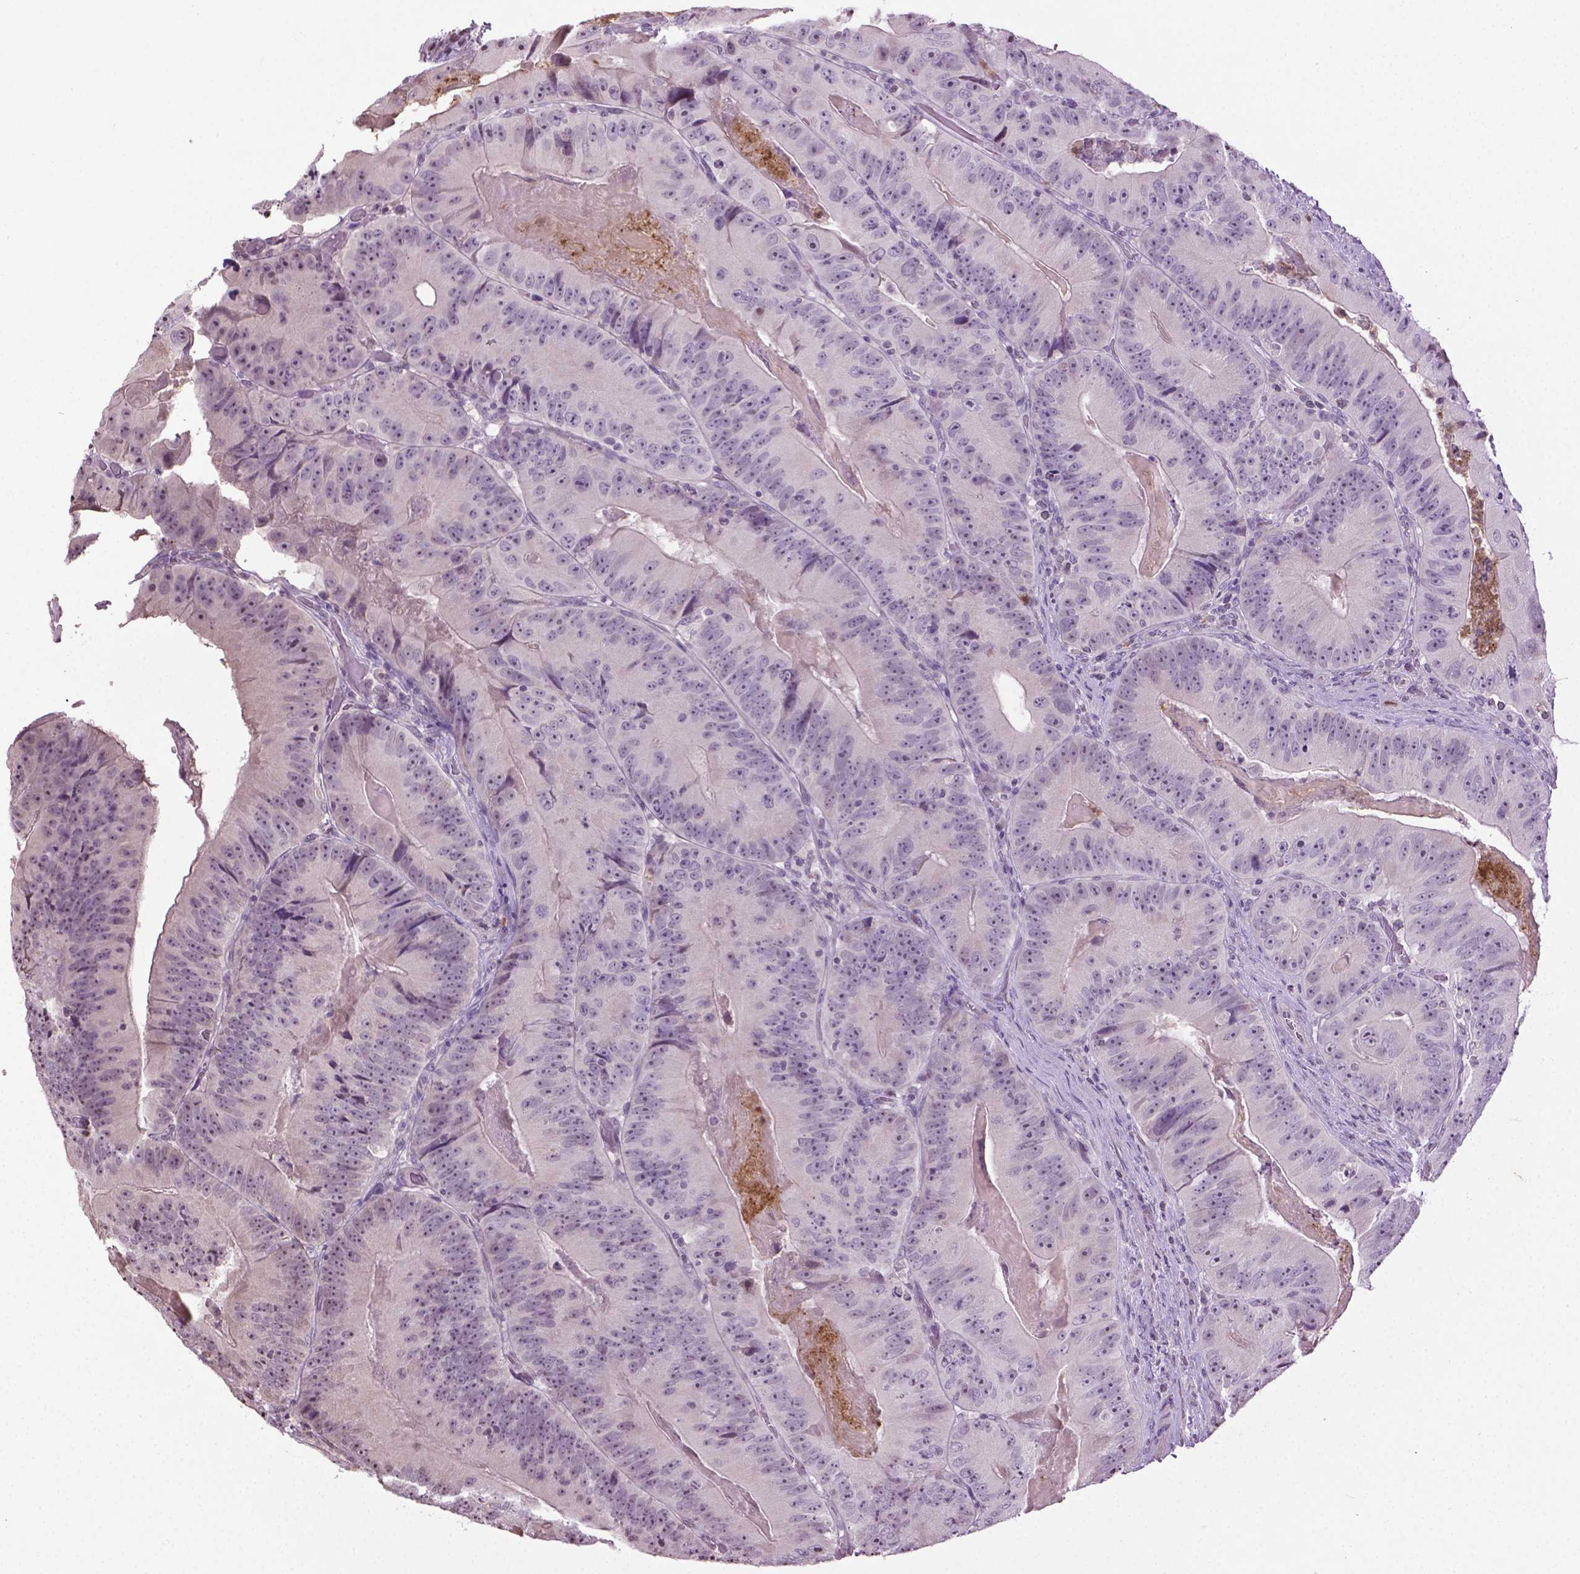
{"staining": {"intensity": "negative", "quantity": "none", "location": "none"}, "tissue": "colorectal cancer", "cell_type": "Tumor cells", "image_type": "cancer", "snomed": [{"axis": "morphology", "description": "Adenocarcinoma, NOS"}, {"axis": "topography", "description": "Colon"}], "caption": "Colorectal cancer was stained to show a protein in brown. There is no significant staining in tumor cells.", "gene": "NTNG2", "patient": {"sex": "female", "age": 86}}